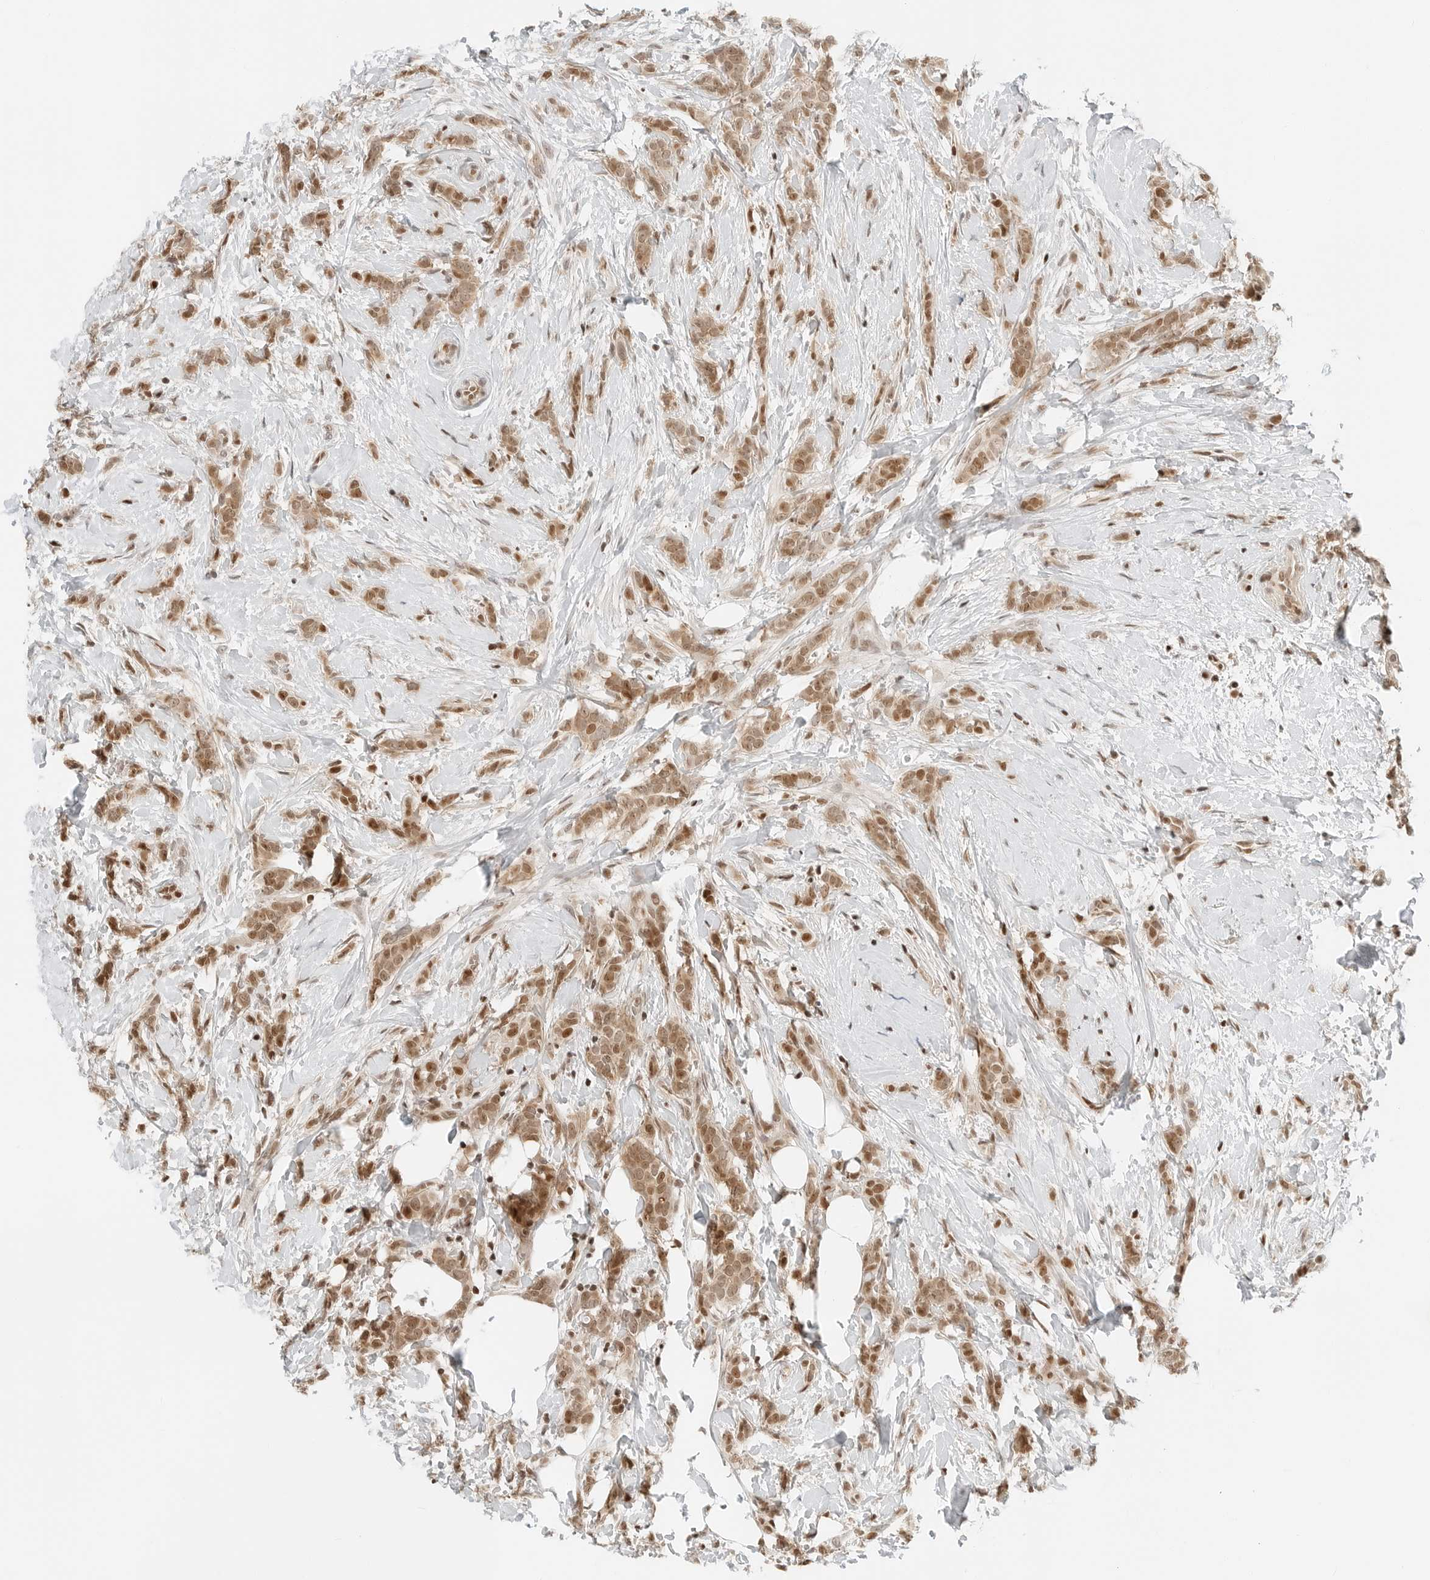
{"staining": {"intensity": "moderate", "quantity": ">75%", "location": "cytoplasmic/membranous,nuclear"}, "tissue": "breast cancer", "cell_type": "Tumor cells", "image_type": "cancer", "snomed": [{"axis": "morphology", "description": "Lobular carcinoma, in situ"}, {"axis": "morphology", "description": "Lobular carcinoma"}, {"axis": "topography", "description": "Breast"}], "caption": "Immunohistochemistry (IHC) histopathology image of breast cancer (lobular carcinoma) stained for a protein (brown), which exhibits medium levels of moderate cytoplasmic/membranous and nuclear staining in about >75% of tumor cells.", "gene": "CRTC2", "patient": {"sex": "female", "age": 41}}